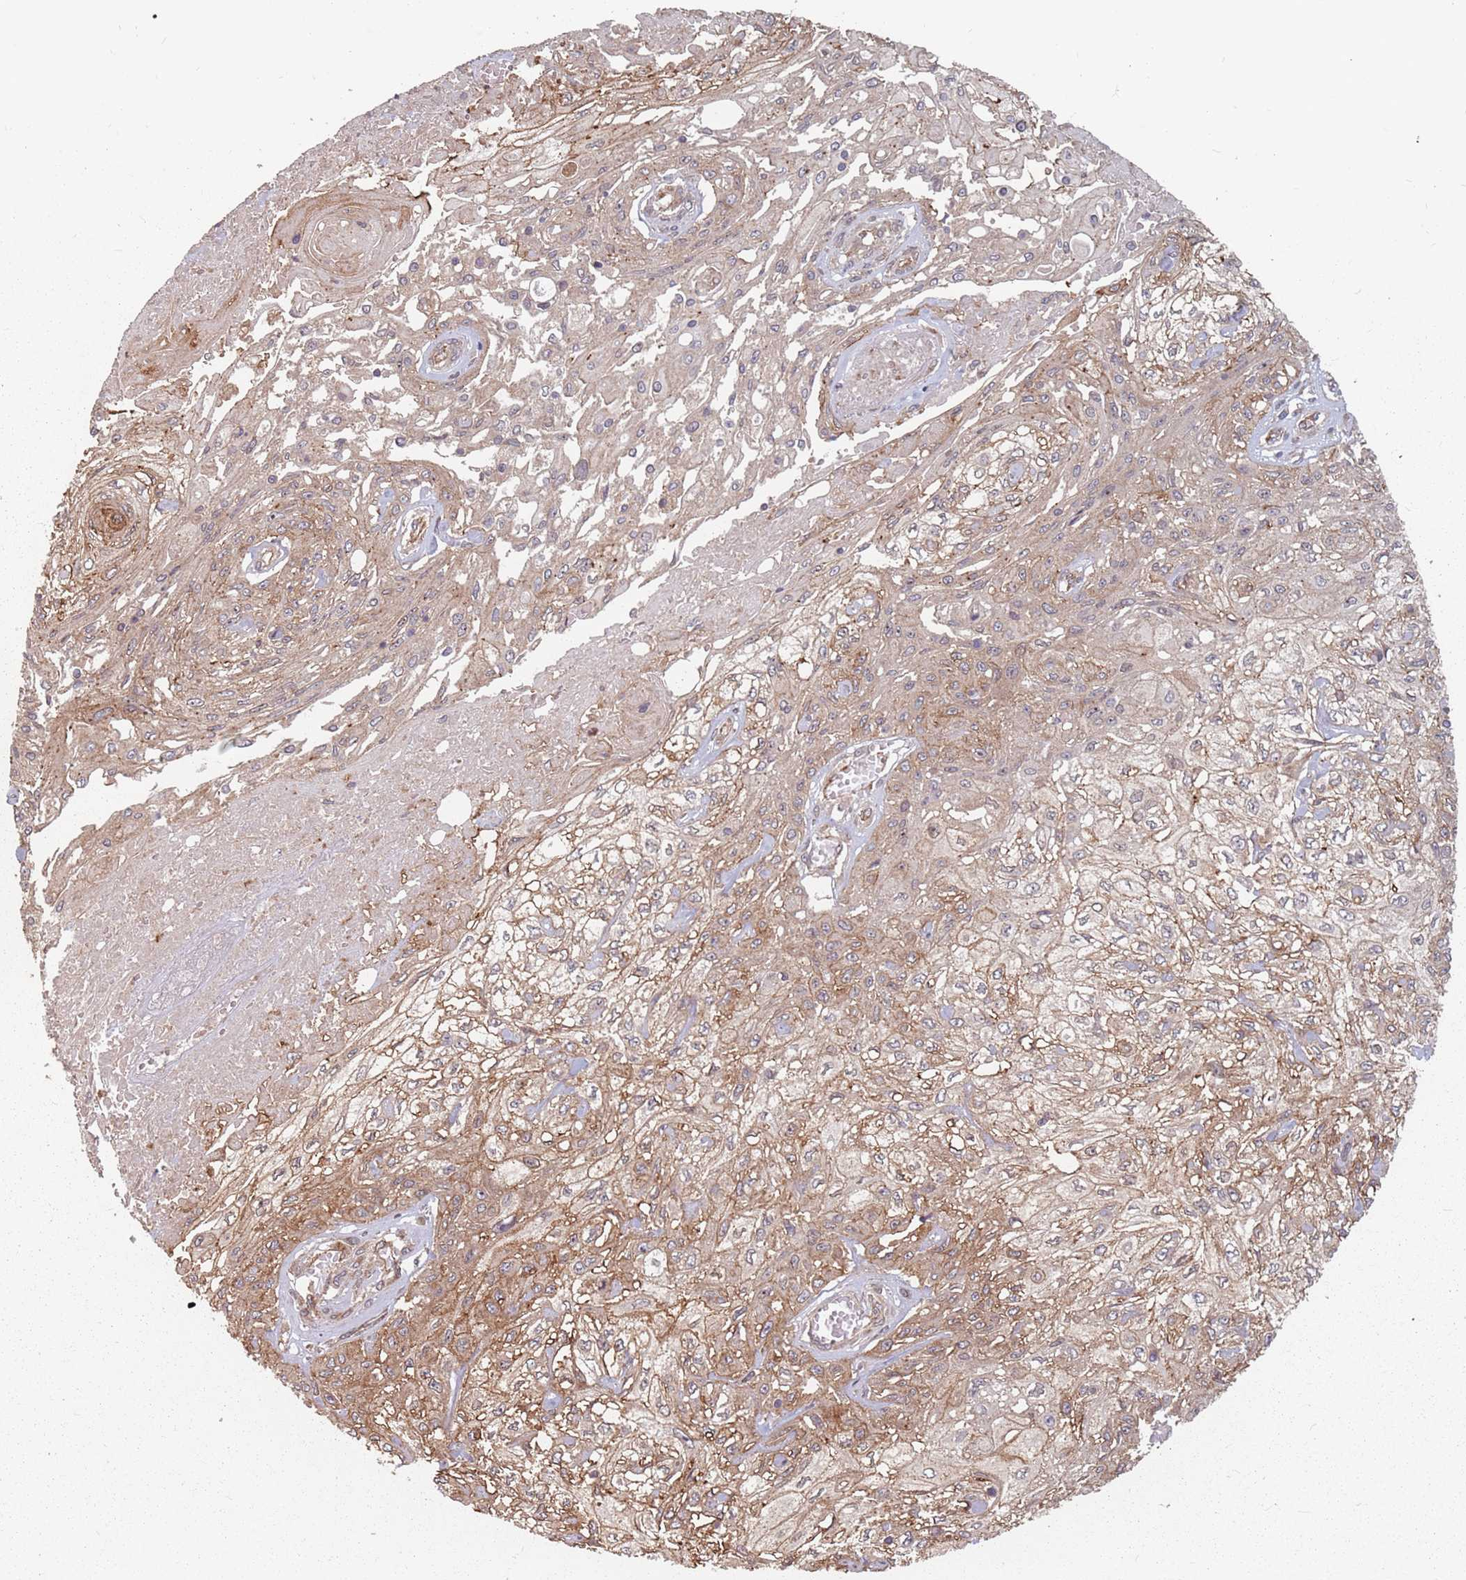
{"staining": {"intensity": "moderate", "quantity": "25%-75%", "location": "cytoplasmic/membranous"}, "tissue": "skin cancer", "cell_type": "Tumor cells", "image_type": "cancer", "snomed": [{"axis": "morphology", "description": "Squamous cell carcinoma, NOS"}, {"axis": "morphology", "description": "Squamous cell carcinoma, metastatic, NOS"}, {"axis": "topography", "description": "Skin"}, {"axis": "topography", "description": "Lymph node"}], "caption": "Skin cancer (squamous cell carcinoma) stained for a protein displays moderate cytoplasmic/membranous positivity in tumor cells.", "gene": "C3orf14", "patient": {"sex": "male", "age": 75}}